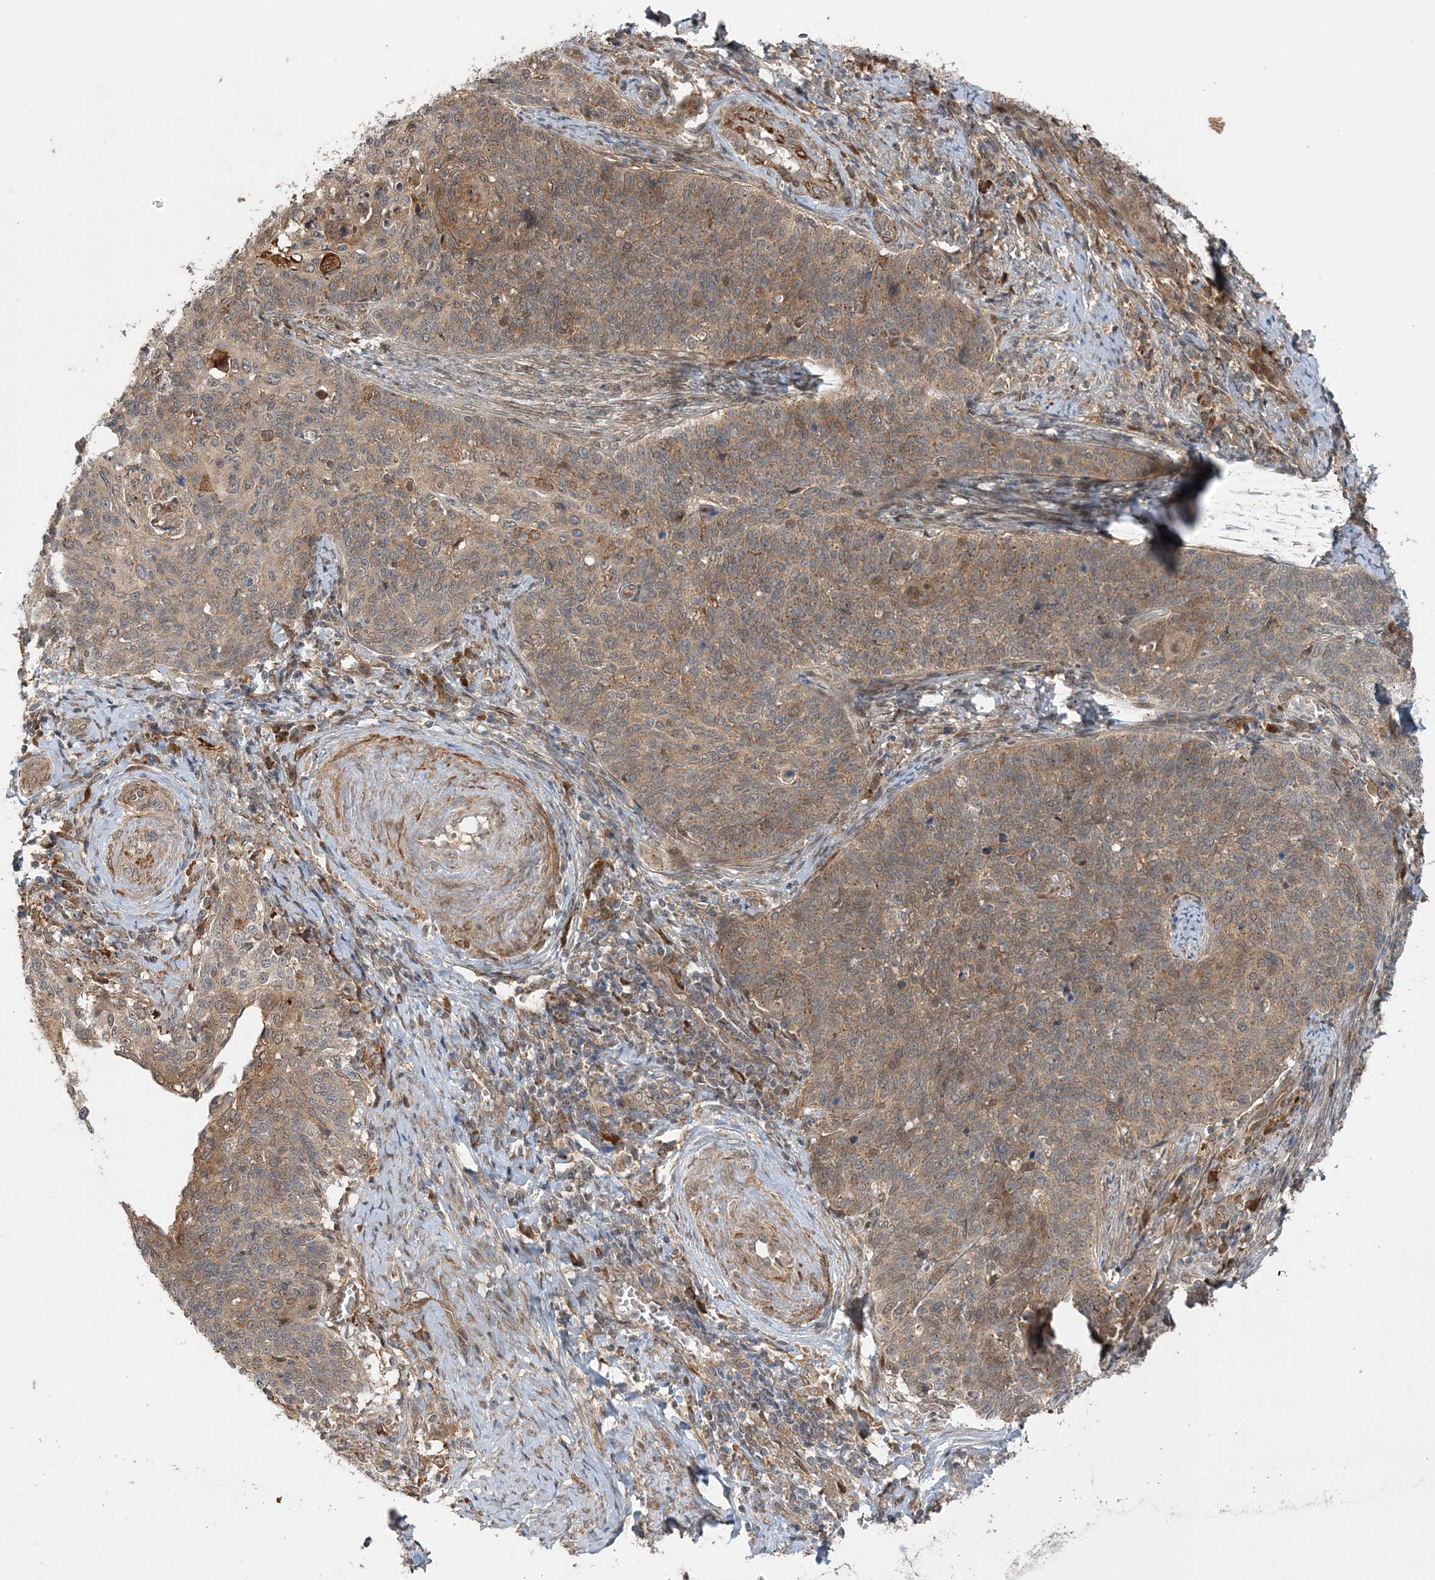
{"staining": {"intensity": "weak", "quantity": ">75%", "location": "cytoplasmic/membranous"}, "tissue": "cervical cancer", "cell_type": "Tumor cells", "image_type": "cancer", "snomed": [{"axis": "morphology", "description": "Squamous cell carcinoma, NOS"}, {"axis": "topography", "description": "Cervix"}], "caption": "Immunohistochemistry (IHC) staining of cervical squamous cell carcinoma, which demonstrates low levels of weak cytoplasmic/membranous staining in approximately >75% of tumor cells indicating weak cytoplasmic/membranous protein staining. The staining was performed using DAB (3,3'-diaminobenzidine) (brown) for protein detection and nuclei were counterstained in hematoxylin (blue).", "gene": "UBTD2", "patient": {"sex": "female", "age": 39}}